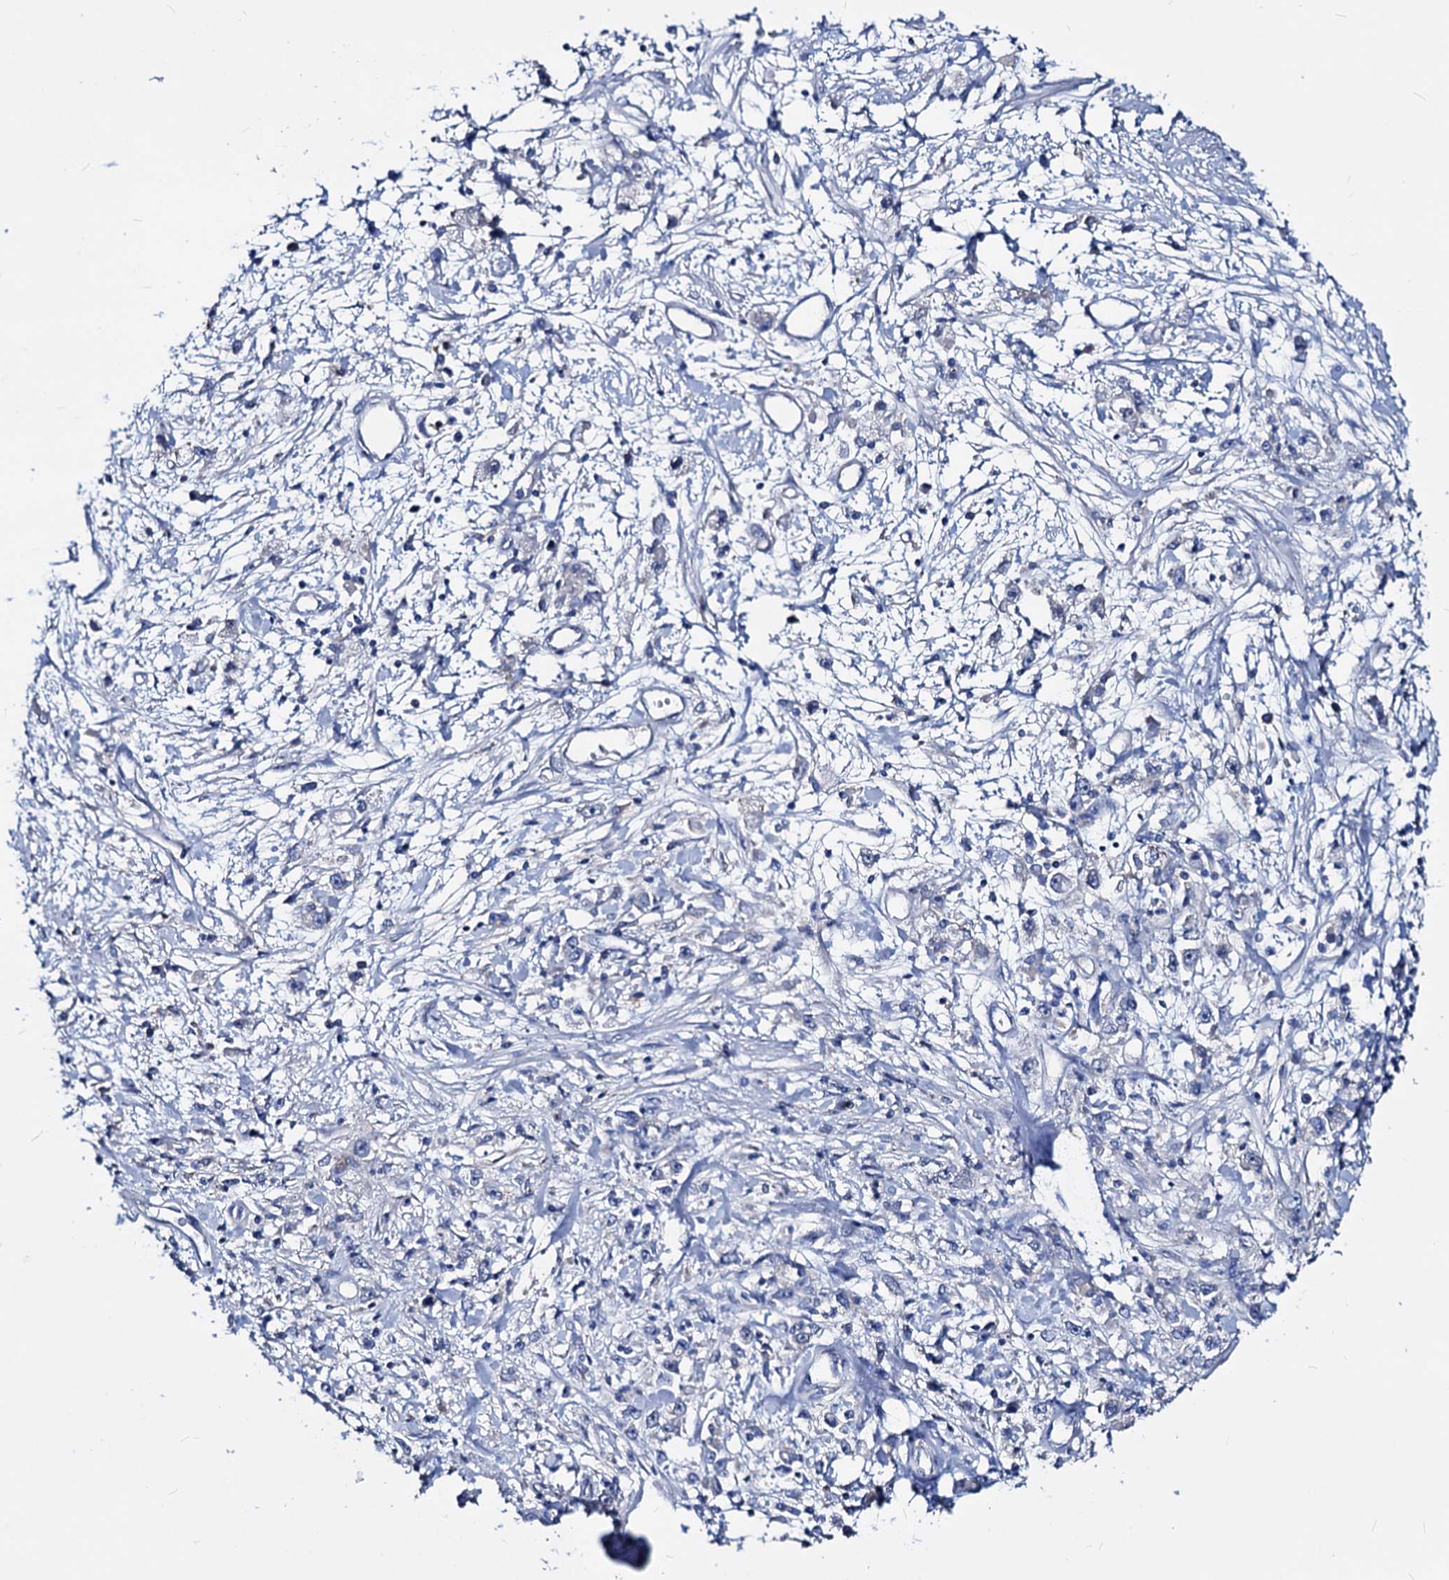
{"staining": {"intensity": "negative", "quantity": "none", "location": "none"}, "tissue": "stomach cancer", "cell_type": "Tumor cells", "image_type": "cancer", "snomed": [{"axis": "morphology", "description": "Adenocarcinoma, NOS"}, {"axis": "topography", "description": "Stomach"}], "caption": "Immunohistochemistry histopathology image of neoplastic tissue: stomach adenocarcinoma stained with DAB exhibits no significant protein positivity in tumor cells.", "gene": "DYDC2", "patient": {"sex": "female", "age": 59}}